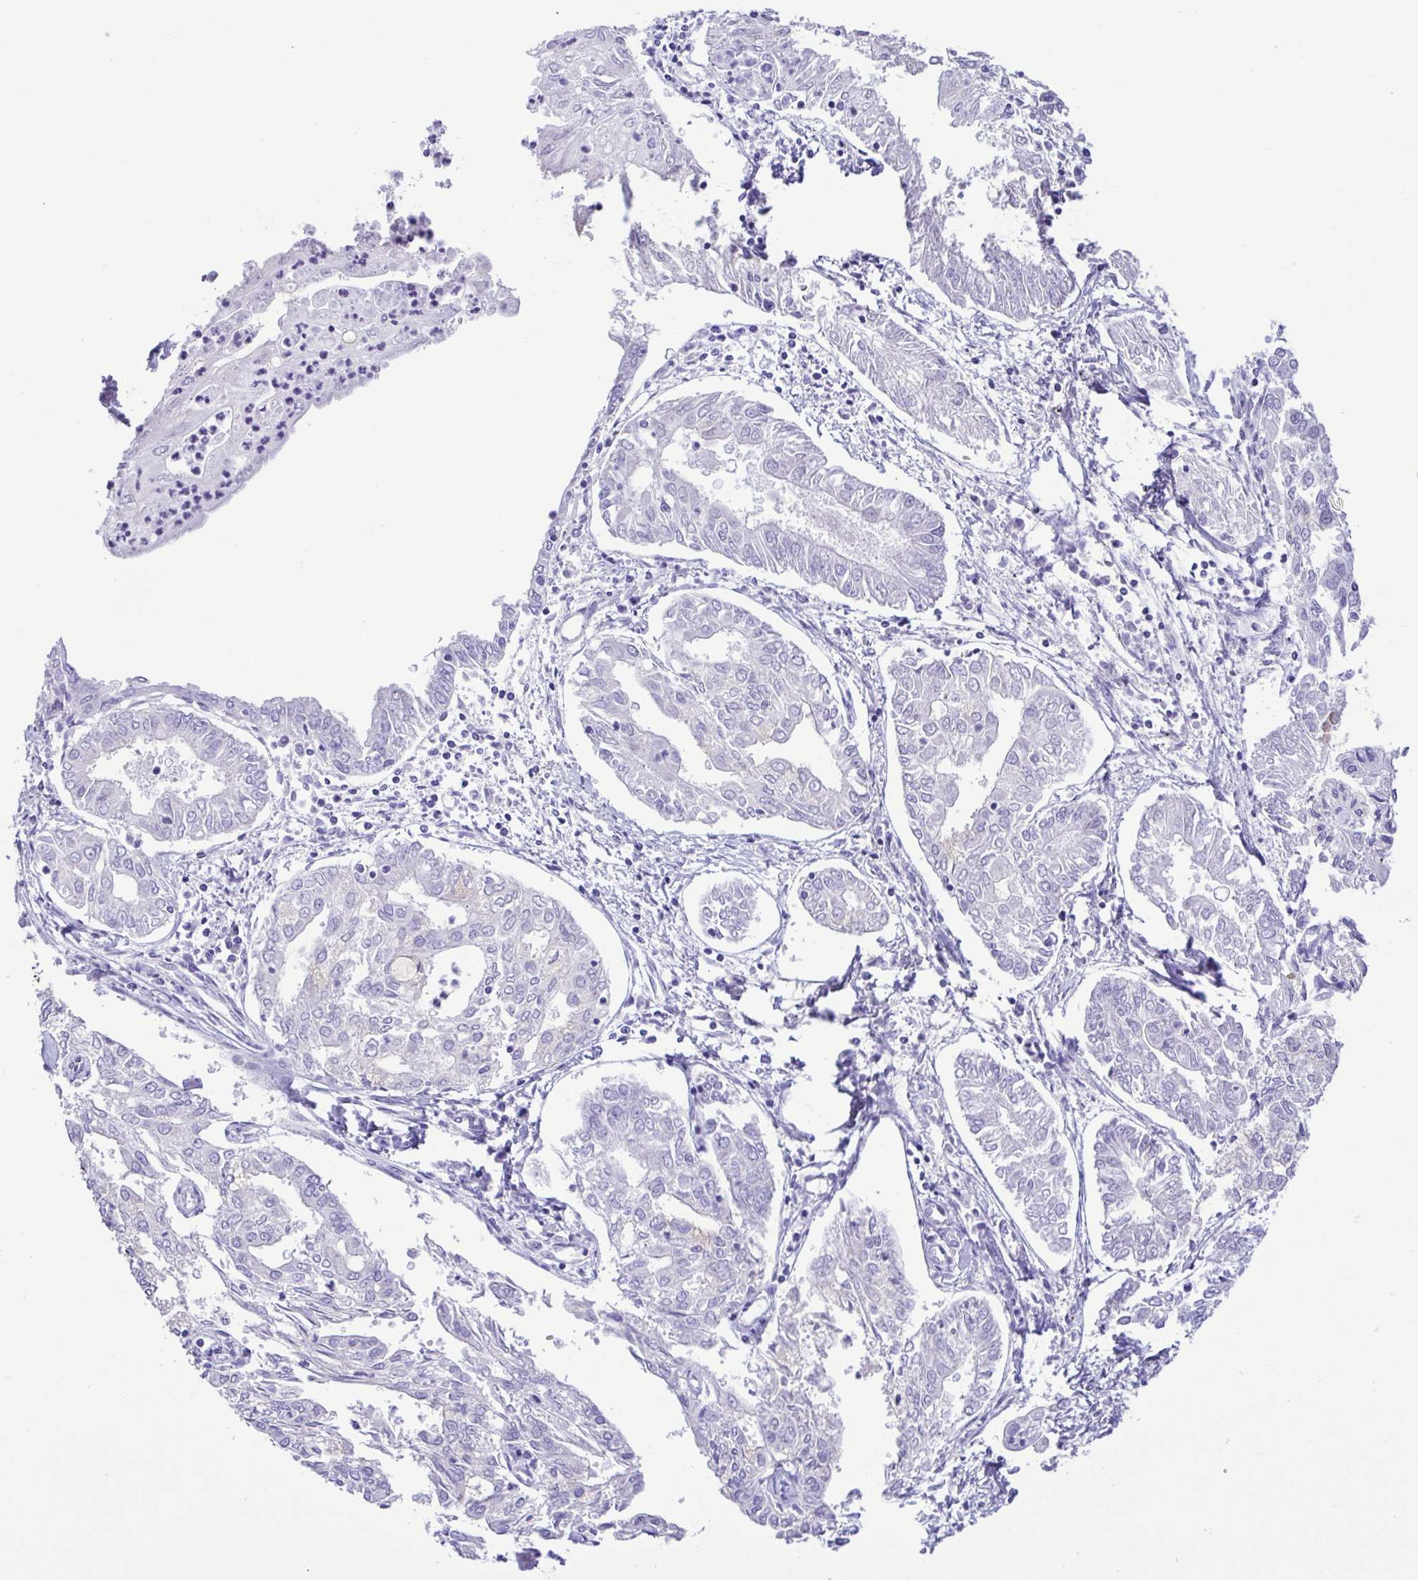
{"staining": {"intensity": "negative", "quantity": "none", "location": "none"}, "tissue": "endometrial cancer", "cell_type": "Tumor cells", "image_type": "cancer", "snomed": [{"axis": "morphology", "description": "Adenocarcinoma, NOS"}, {"axis": "topography", "description": "Endometrium"}], "caption": "Endometrial cancer was stained to show a protein in brown. There is no significant staining in tumor cells.", "gene": "OVGP1", "patient": {"sex": "female", "age": 68}}